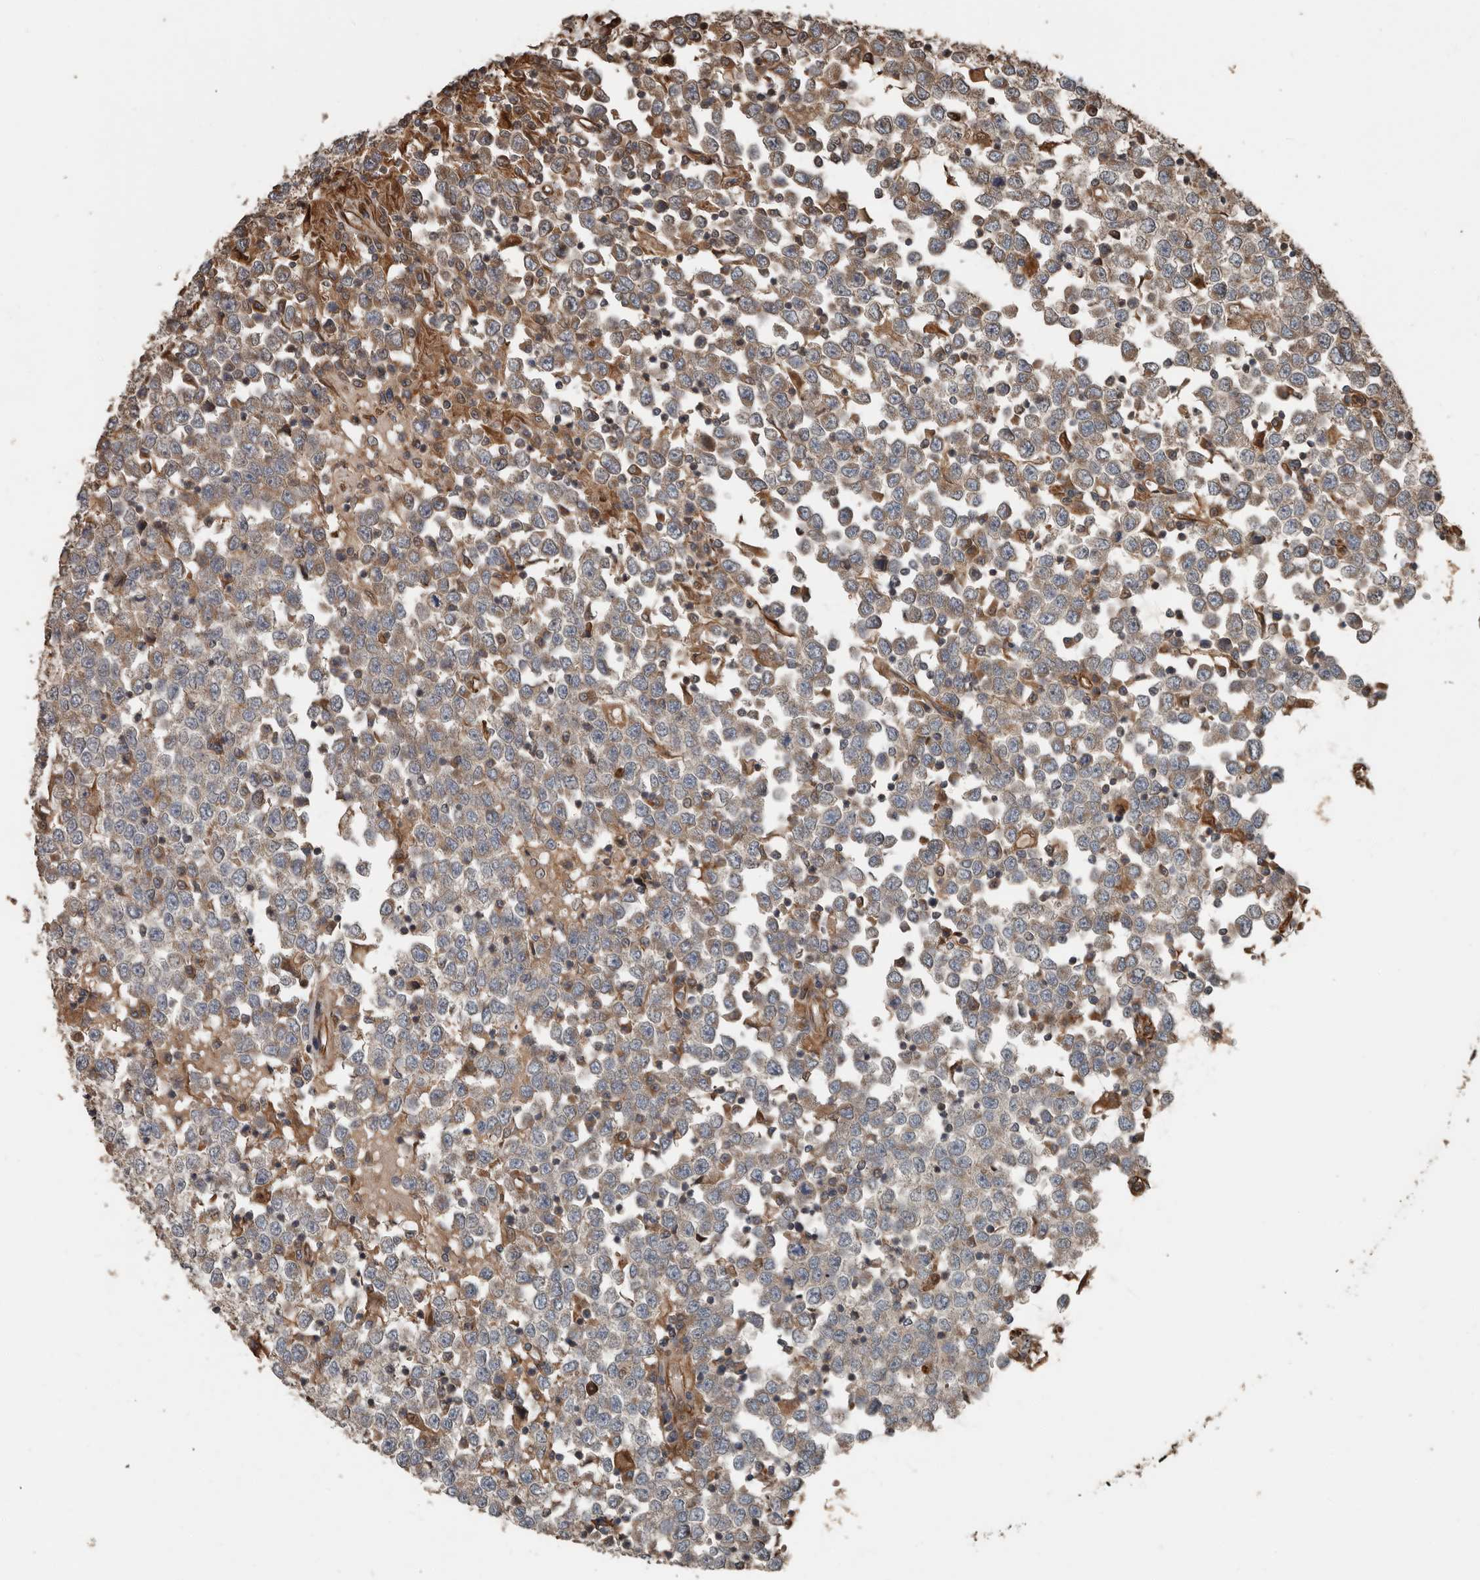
{"staining": {"intensity": "weak", "quantity": ">75%", "location": "cytoplasmic/membranous"}, "tissue": "testis cancer", "cell_type": "Tumor cells", "image_type": "cancer", "snomed": [{"axis": "morphology", "description": "Seminoma, NOS"}, {"axis": "topography", "description": "Testis"}], "caption": "Testis cancer (seminoma) was stained to show a protein in brown. There is low levels of weak cytoplasmic/membranous positivity in about >75% of tumor cells. The staining was performed using DAB, with brown indicating positive protein expression. Nuclei are stained blue with hematoxylin.", "gene": "YOD1", "patient": {"sex": "male", "age": 65}}